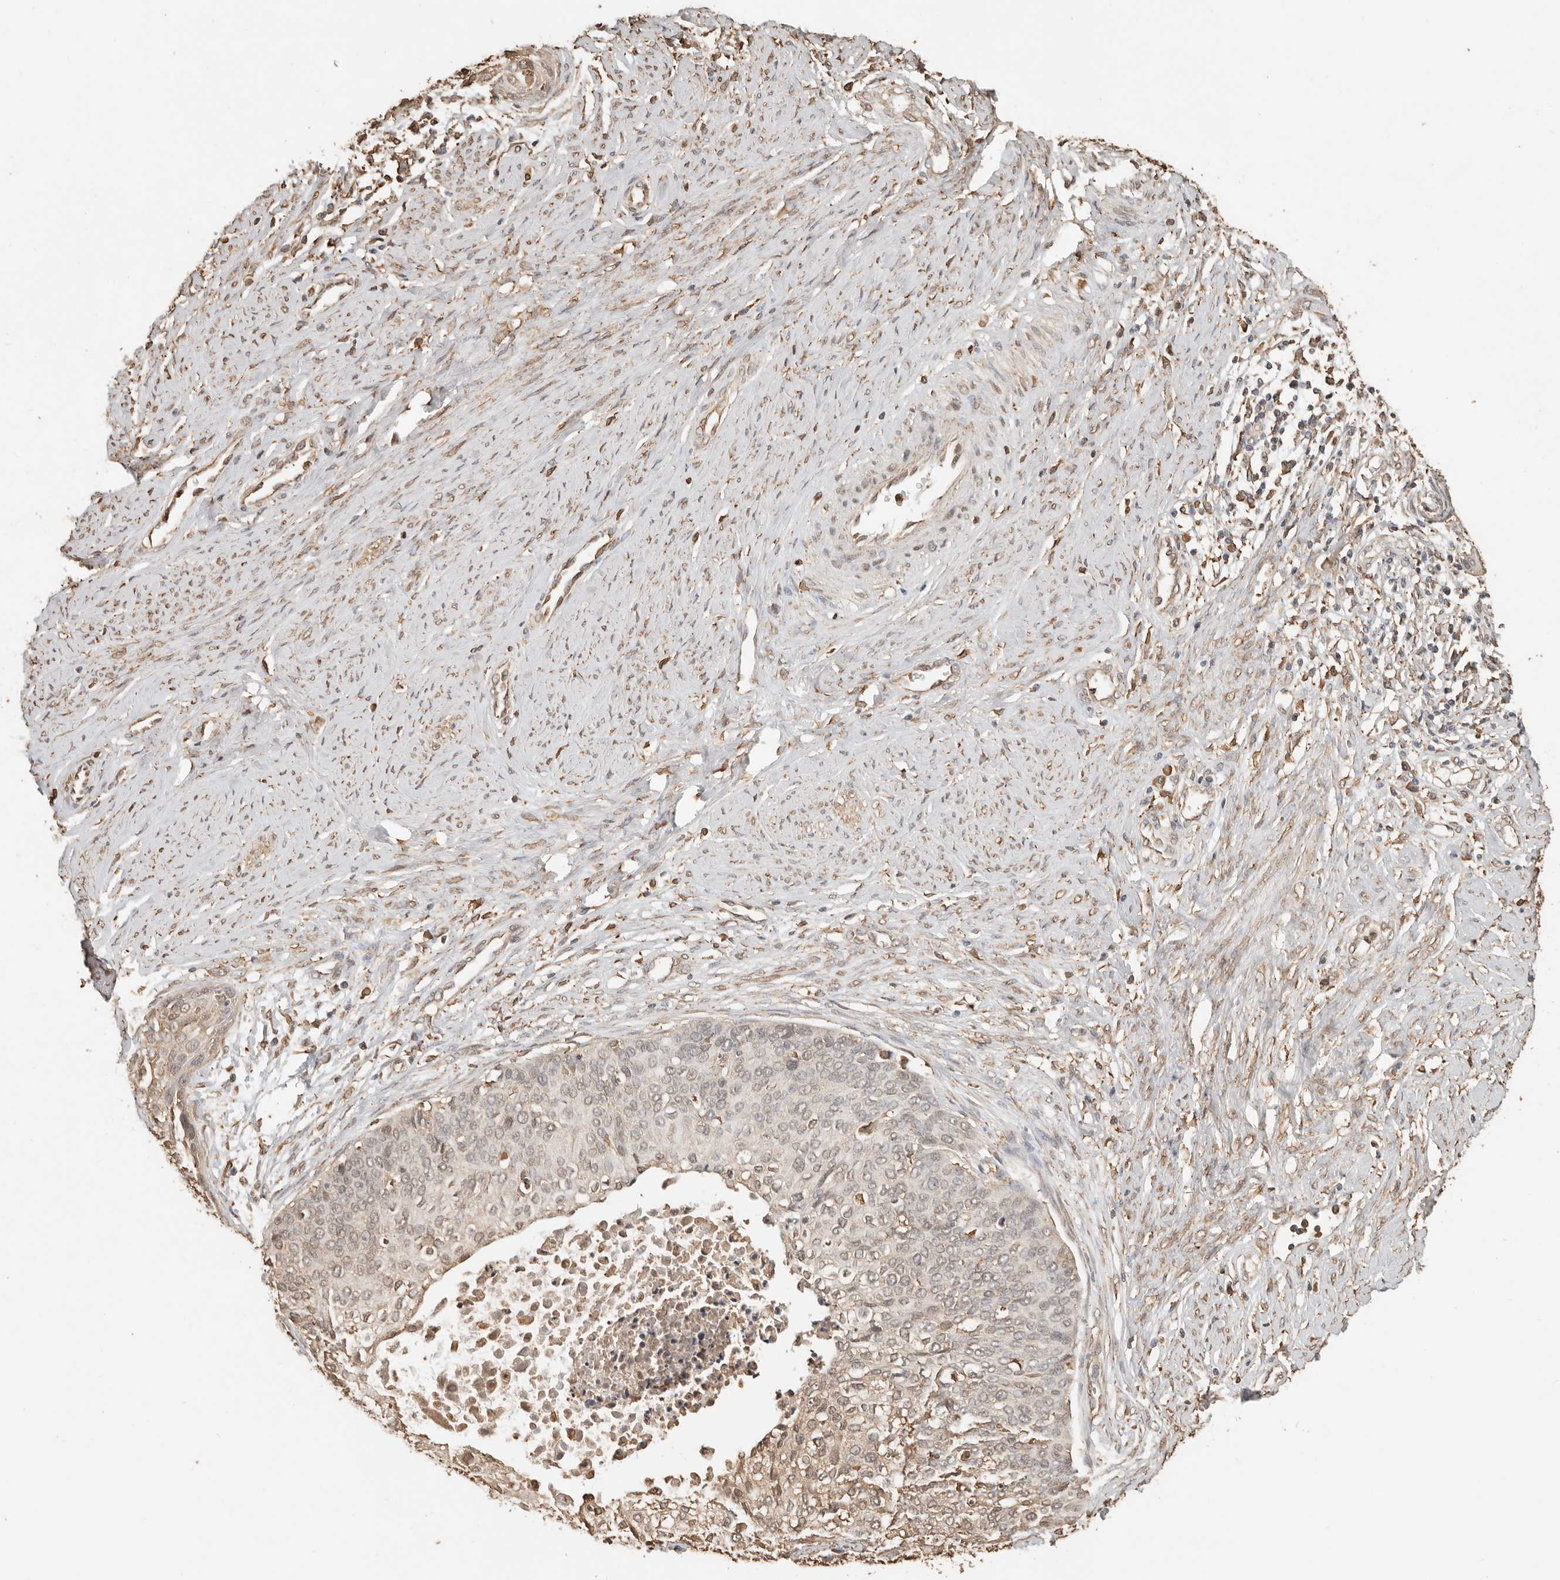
{"staining": {"intensity": "weak", "quantity": ">75%", "location": "cytoplasmic/membranous,nuclear"}, "tissue": "cervical cancer", "cell_type": "Tumor cells", "image_type": "cancer", "snomed": [{"axis": "morphology", "description": "Squamous cell carcinoma, NOS"}, {"axis": "topography", "description": "Cervix"}], "caption": "Weak cytoplasmic/membranous and nuclear expression for a protein is present in approximately >75% of tumor cells of cervical cancer (squamous cell carcinoma) using IHC.", "gene": "ARHGEF10L", "patient": {"sex": "female", "age": 37}}